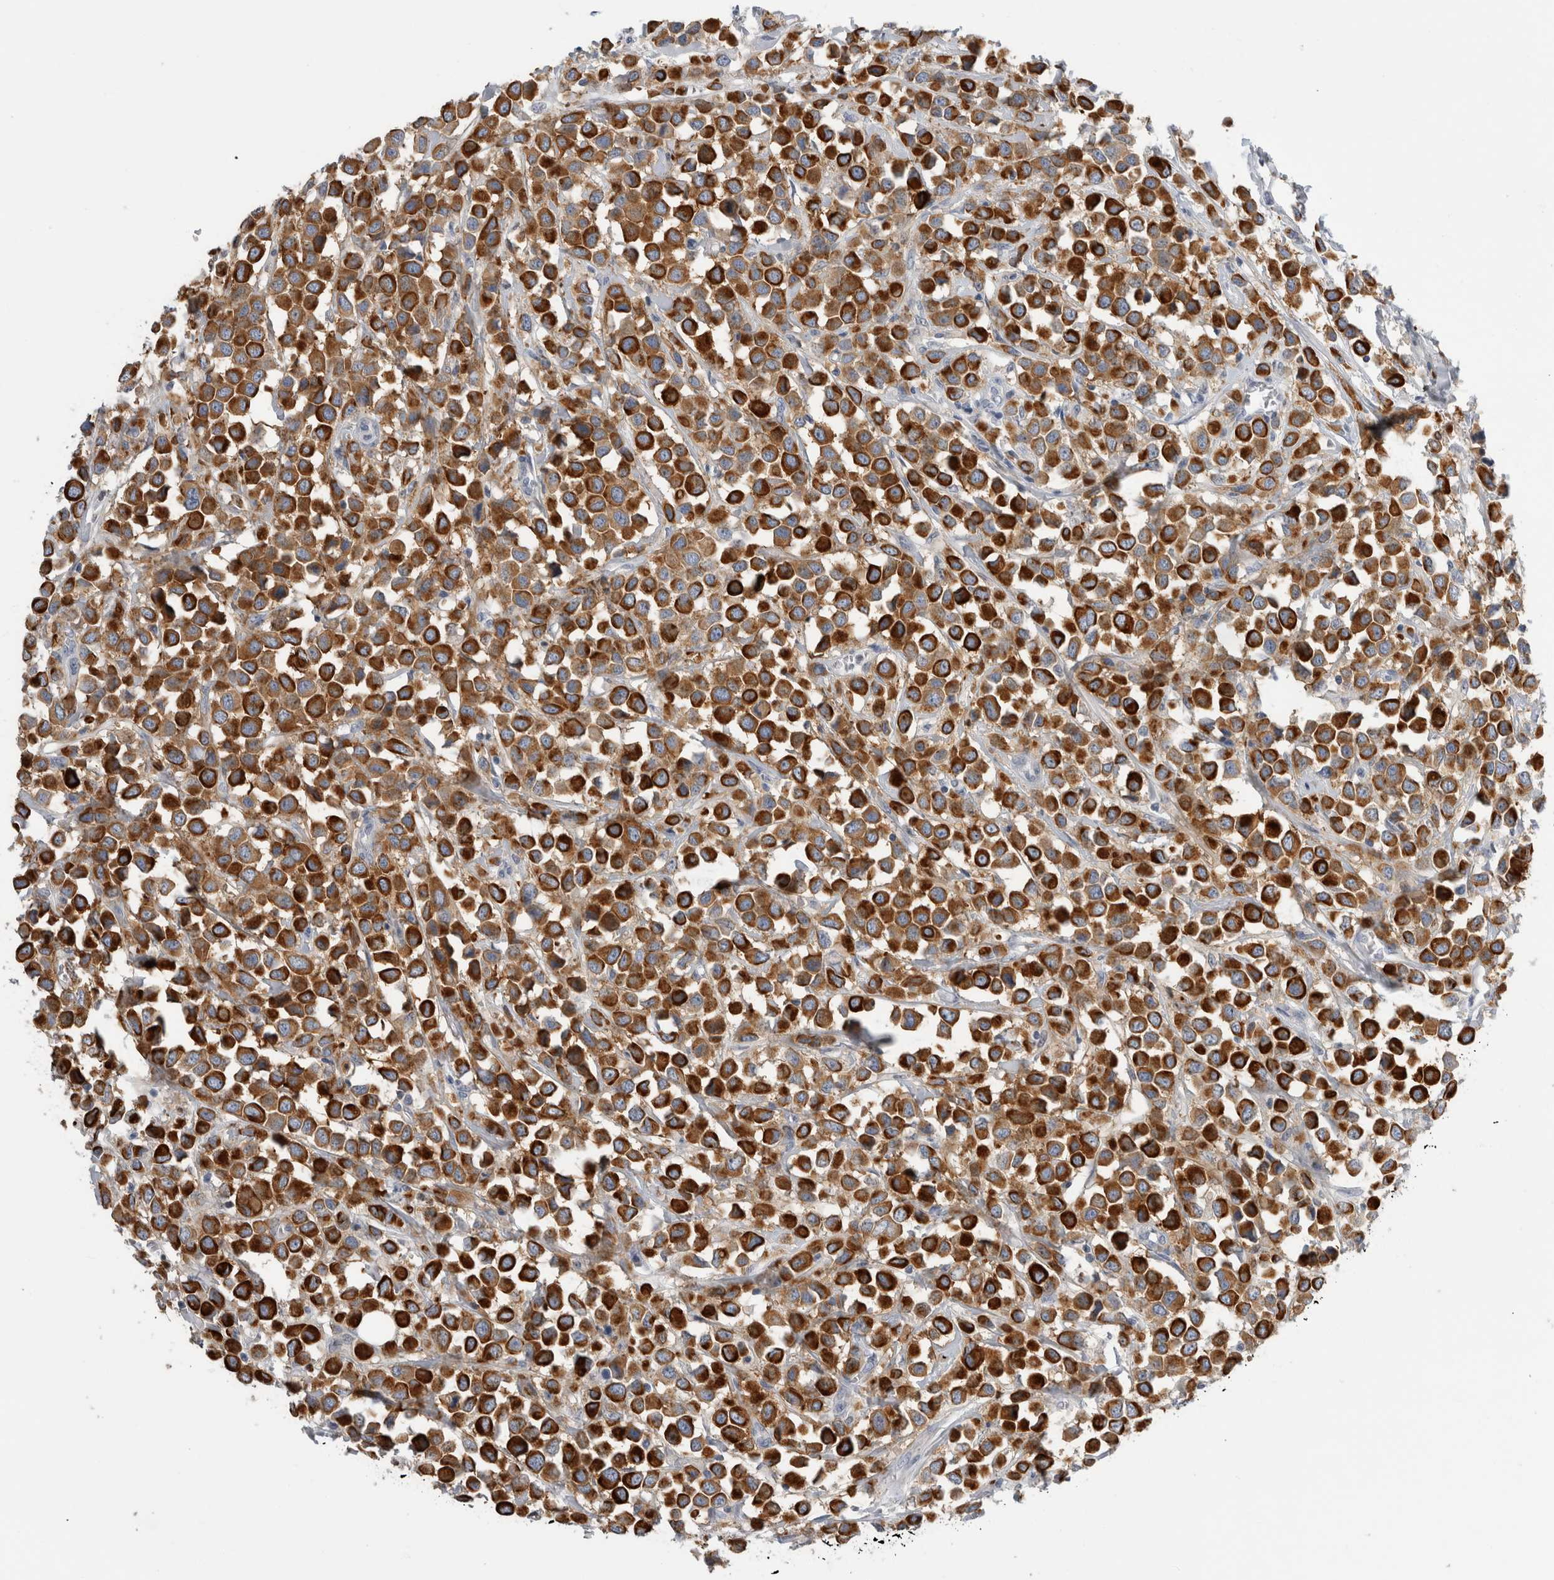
{"staining": {"intensity": "strong", "quantity": ">75%", "location": "cytoplasmic/membranous"}, "tissue": "breast cancer", "cell_type": "Tumor cells", "image_type": "cancer", "snomed": [{"axis": "morphology", "description": "Duct carcinoma"}, {"axis": "topography", "description": "Breast"}], "caption": "An image showing strong cytoplasmic/membranous expression in approximately >75% of tumor cells in infiltrating ductal carcinoma (breast), as visualized by brown immunohistochemical staining.", "gene": "SLC20A2", "patient": {"sex": "female", "age": 61}}